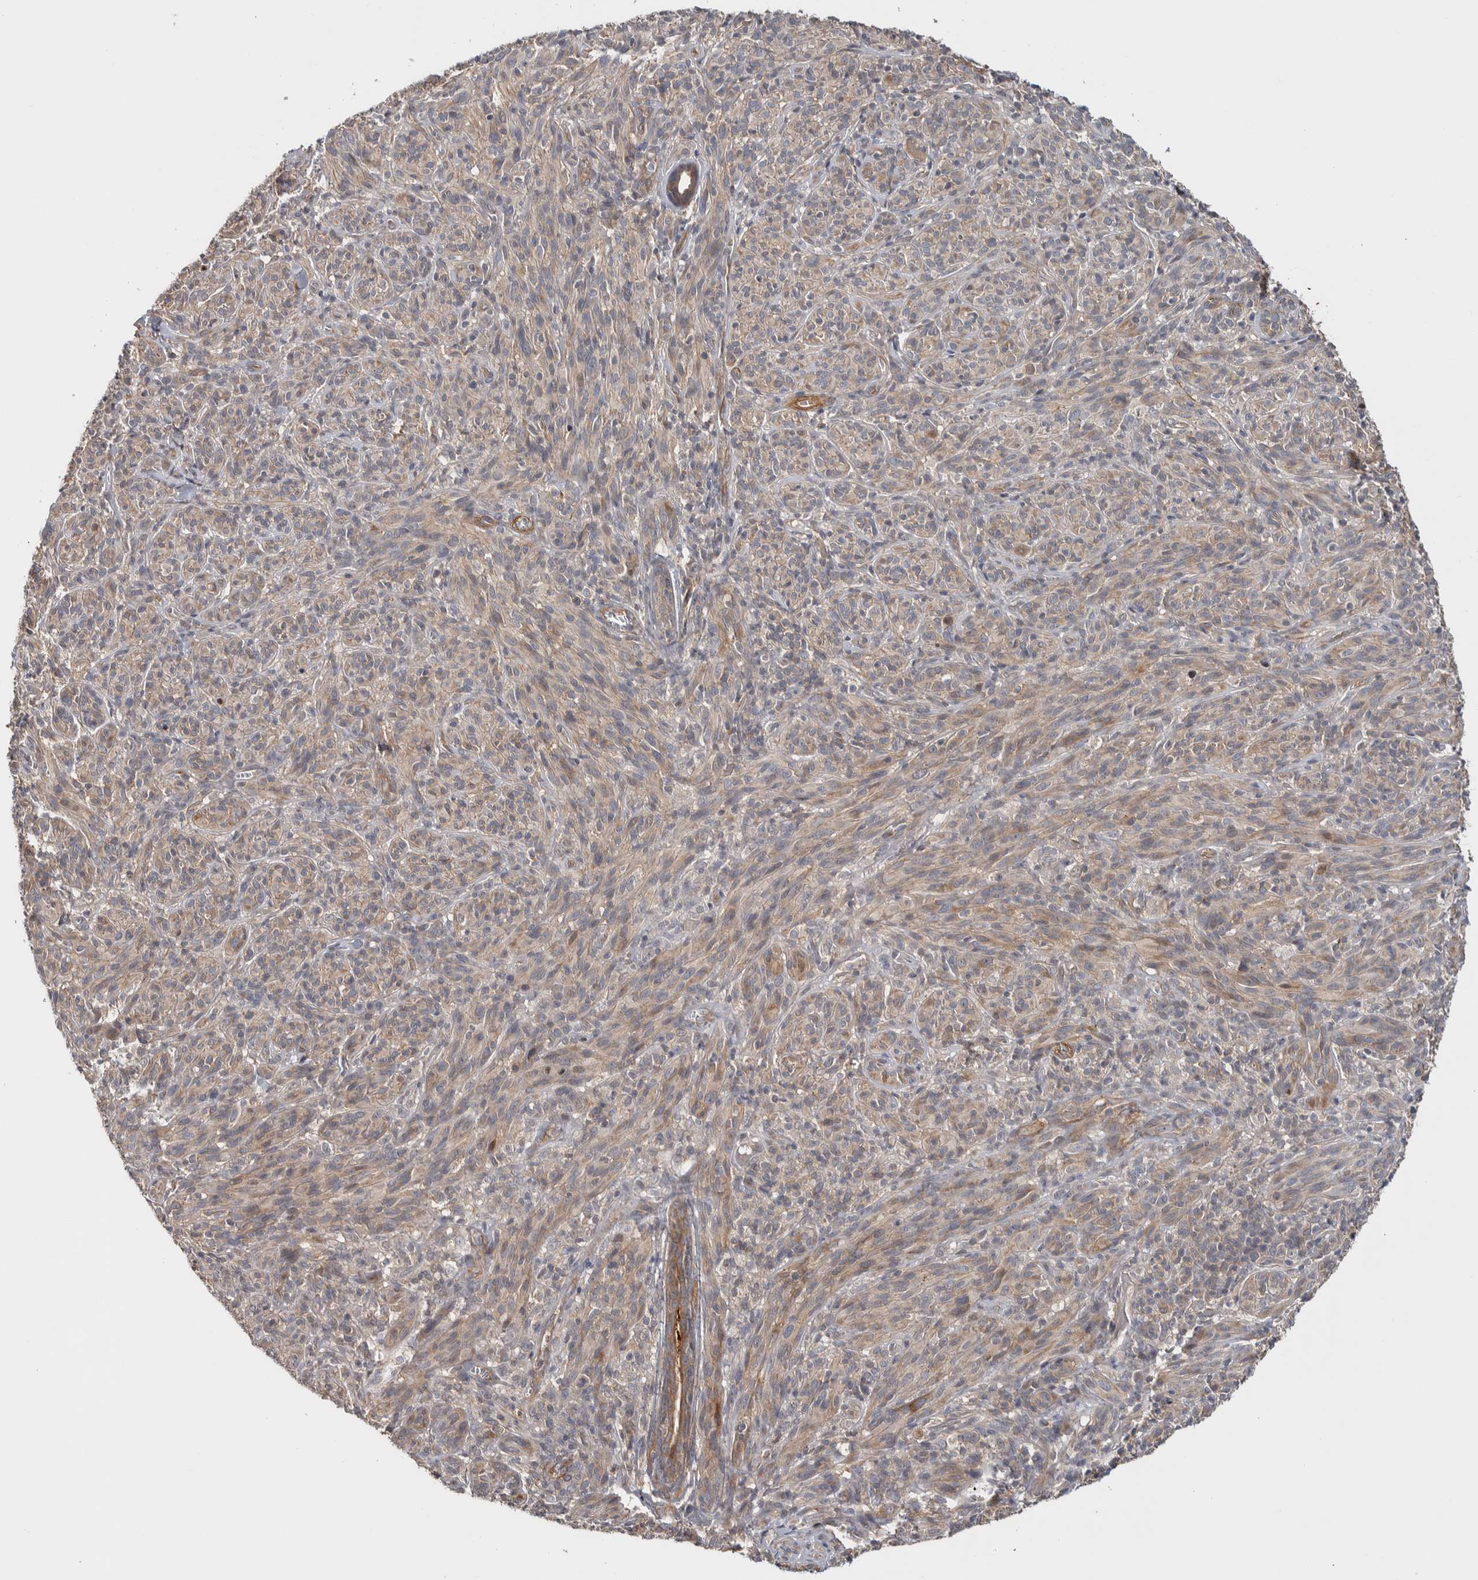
{"staining": {"intensity": "weak", "quantity": "25%-75%", "location": "cytoplasmic/membranous"}, "tissue": "melanoma", "cell_type": "Tumor cells", "image_type": "cancer", "snomed": [{"axis": "morphology", "description": "Malignant melanoma, NOS"}, {"axis": "topography", "description": "Skin of head"}], "caption": "A histopathology image of melanoma stained for a protein displays weak cytoplasmic/membranous brown staining in tumor cells.", "gene": "CHMP4C", "patient": {"sex": "male", "age": 96}}